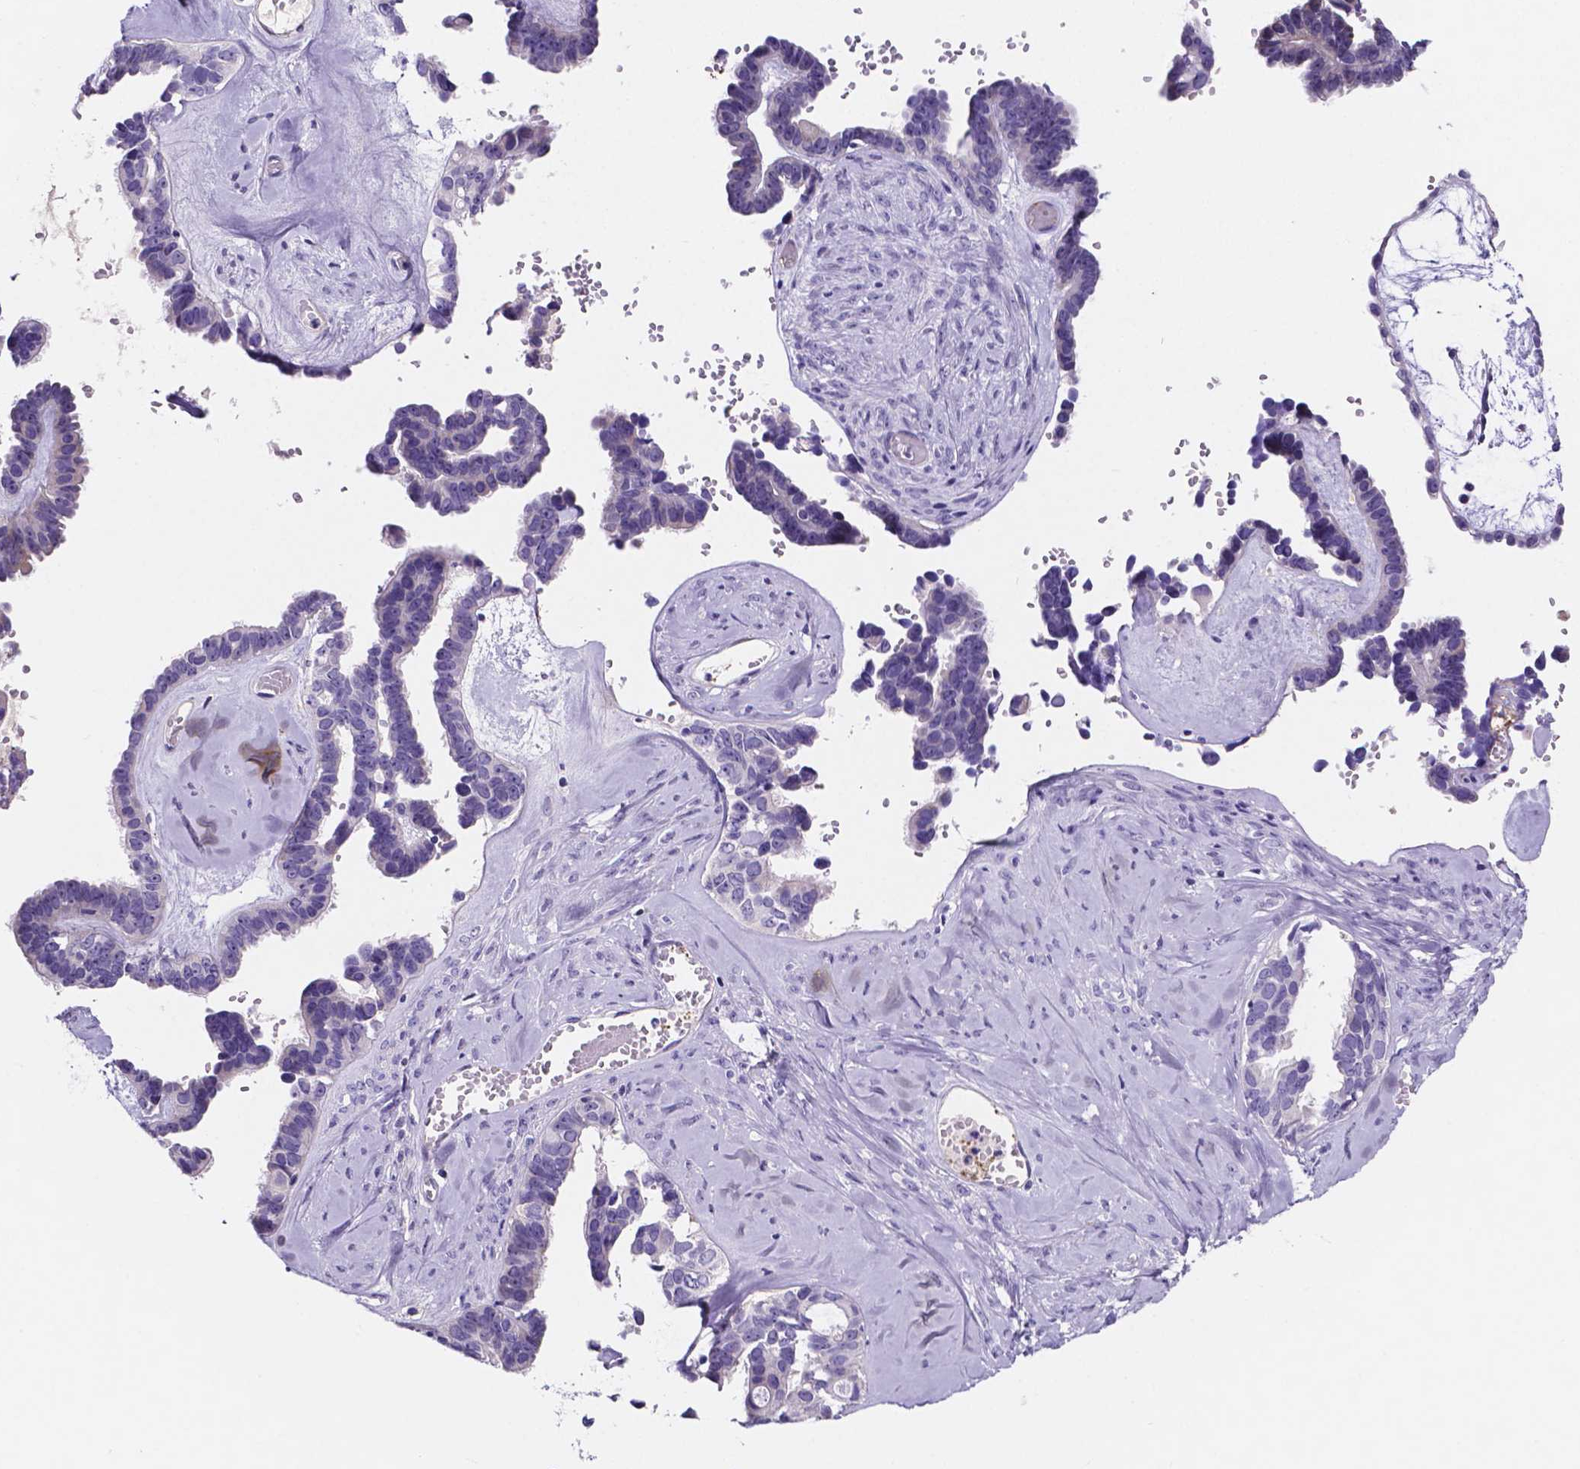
{"staining": {"intensity": "negative", "quantity": "none", "location": "none"}, "tissue": "colorectal cancer", "cell_type": "Tumor cells", "image_type": "cancer", "snomed": [{"axis": "morphology", "description": "Adenocarcinoma, NOS"}, {"axis": "topography", "description": "Colon"}], "caption": "Tumor cells show no significant staining in colorectal cancer.", "gene": "NRGN", "patient": {"sex": "female", "age": 84}}